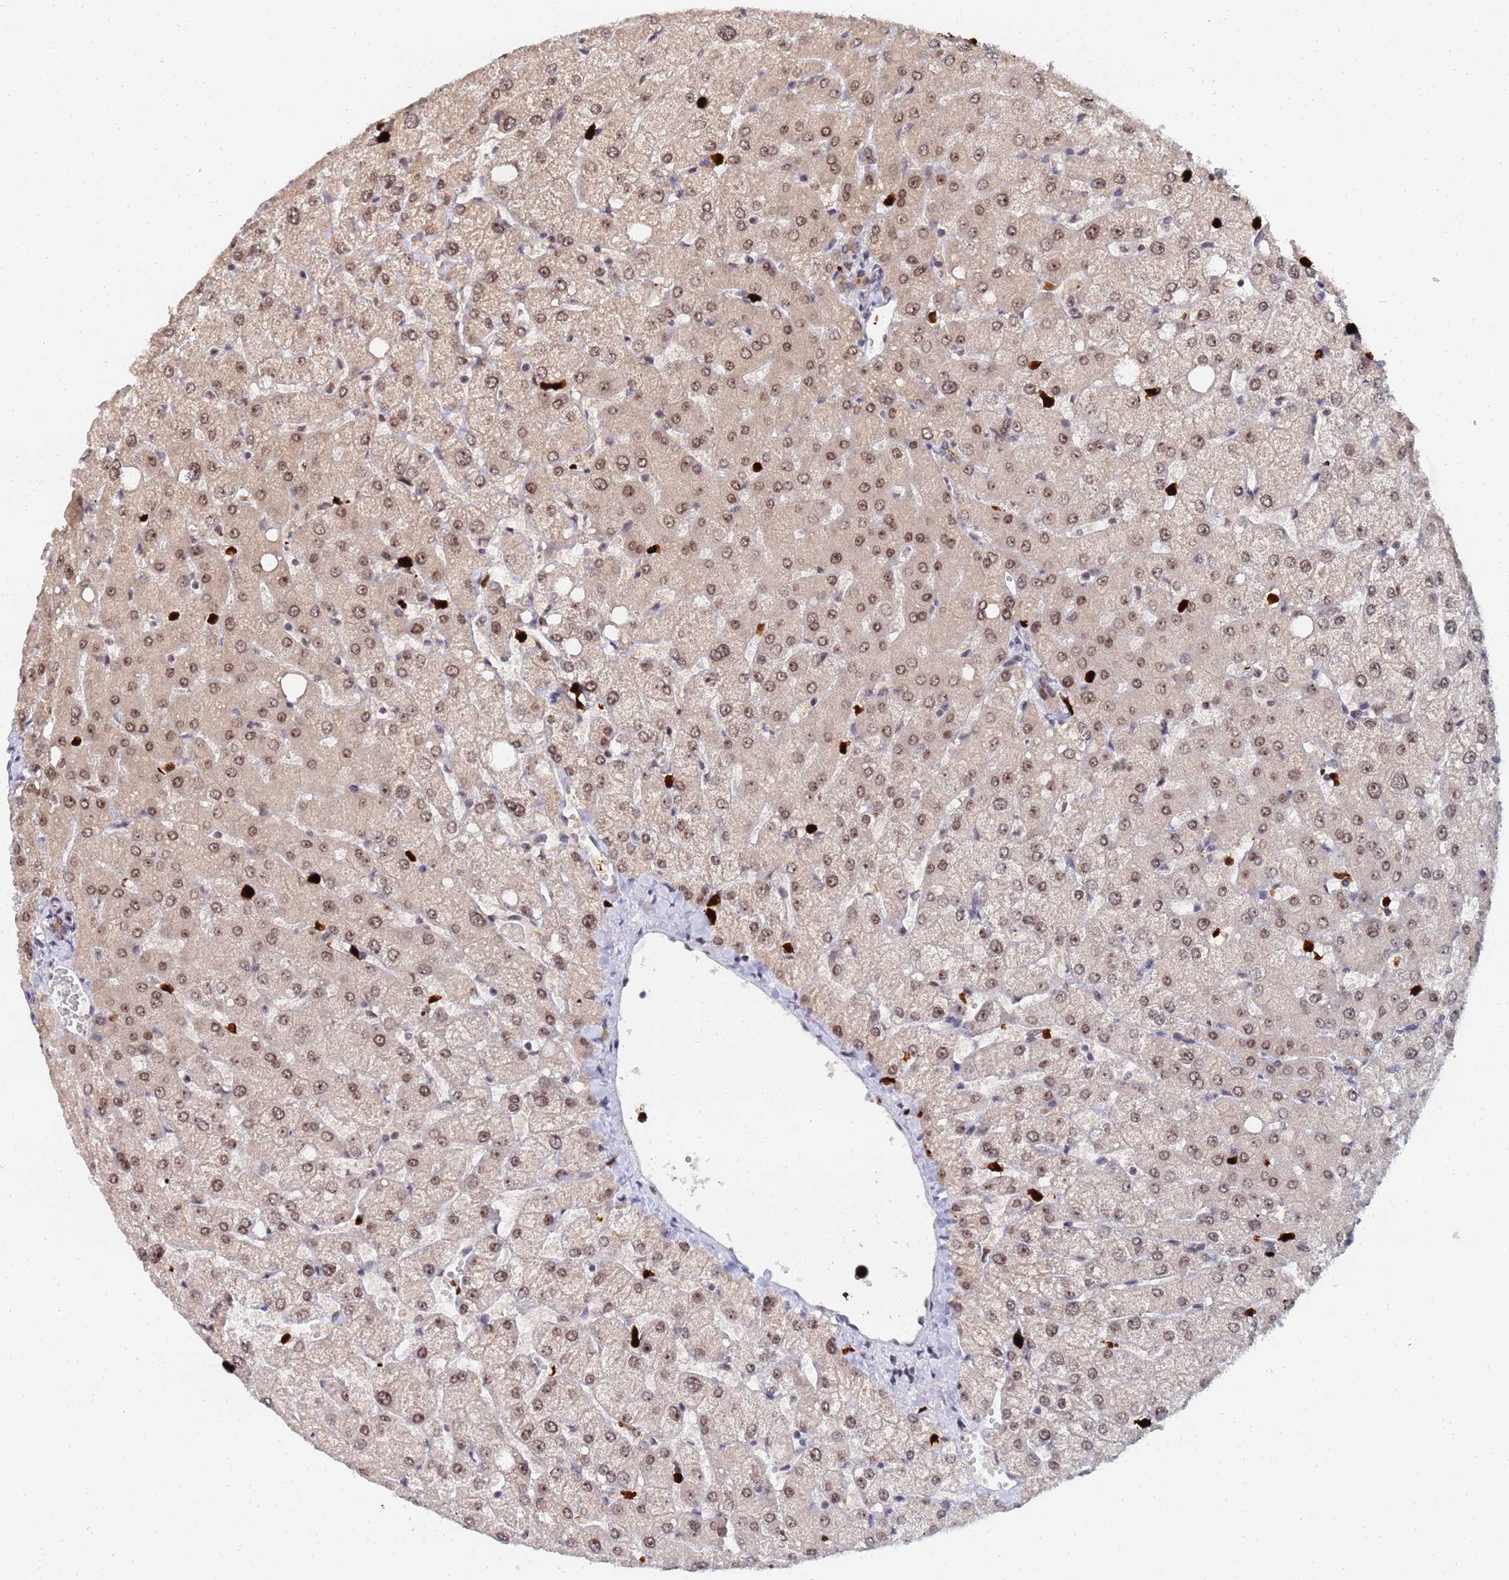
{"staining": {"intensity": "weak", "quantity": "25%-75%", "location": "cytoplasmic/membranous"}, "tissue": "liver", "cell_type": "Cholangiocytes", "image_type": "normal", "snomed": [{"axis": "morphology", "description": "Normal tissue, NOS"}, {"axis": "topography", "description": "Liver"}], "caption": "The immunohistochemical stain shows weak cytoplasmic/membranous expression in cholangiocytes of normal liver. (Brightfield microscopy of DAB IHC at high magnification).", "gene": "MTCL1", "patient": {"sex": "female", "age": 54}}